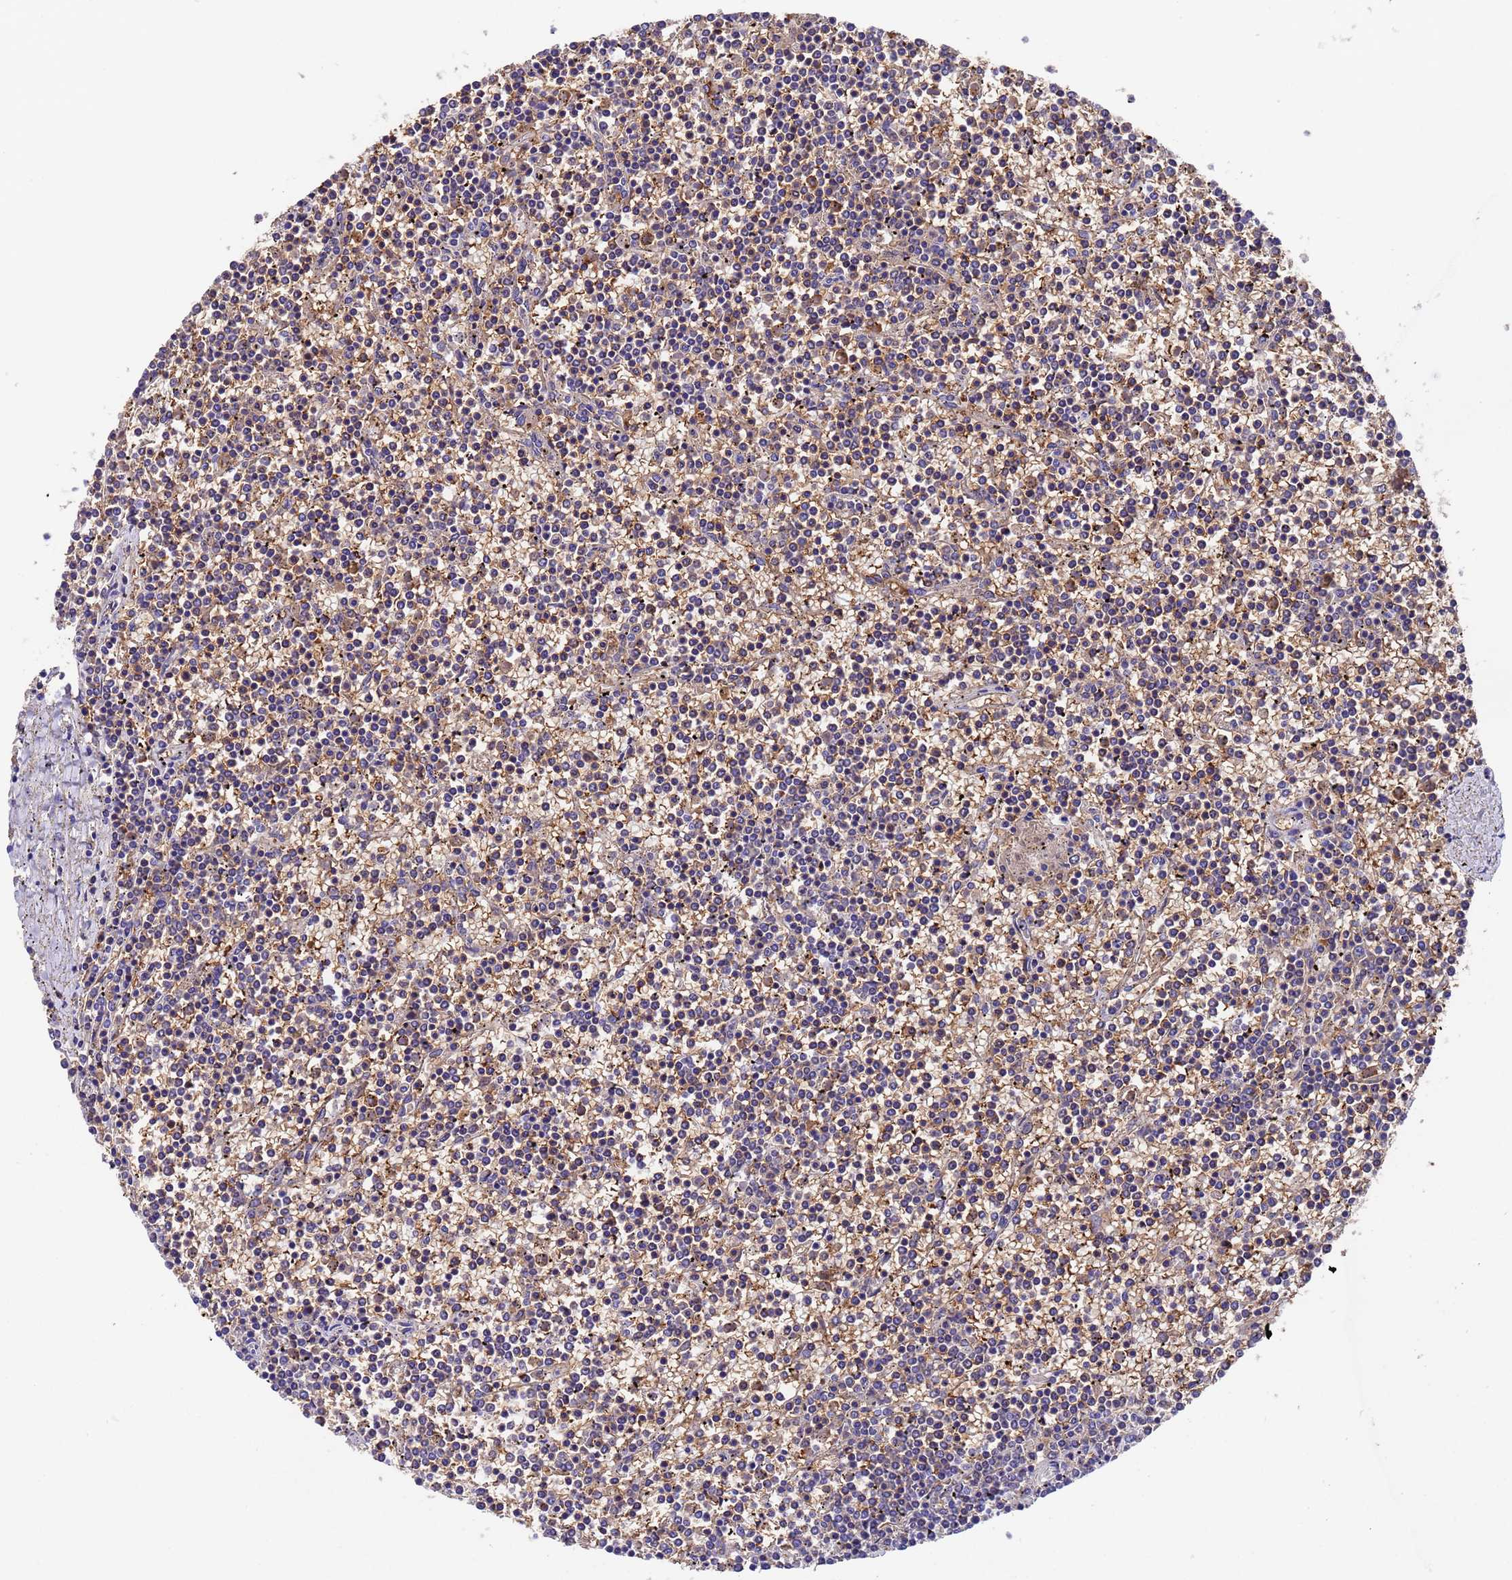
{"staining": {"intensity": "weak", "quantity": "25%-75%", "location": "cytoplasmic/membranous"}, "tissue": "lymphoma", "cell_type": "Tumor cells", "image_type": "cancer", "snomed": [{"axis": "morphology", "description": "Malignant lymphoma, non-Hodgkin's type, Low grade"}, {"axis": "topography", "description": "Spleen"}], "caption": "This is a micrograph of immunohistochemistry (IHC) staining of lymphoma, which shows weak staining in the cytoplasmic/membranous of tumor cells.", "gene": "ELP6", "patient": {"sex": "female", "age": 19}}